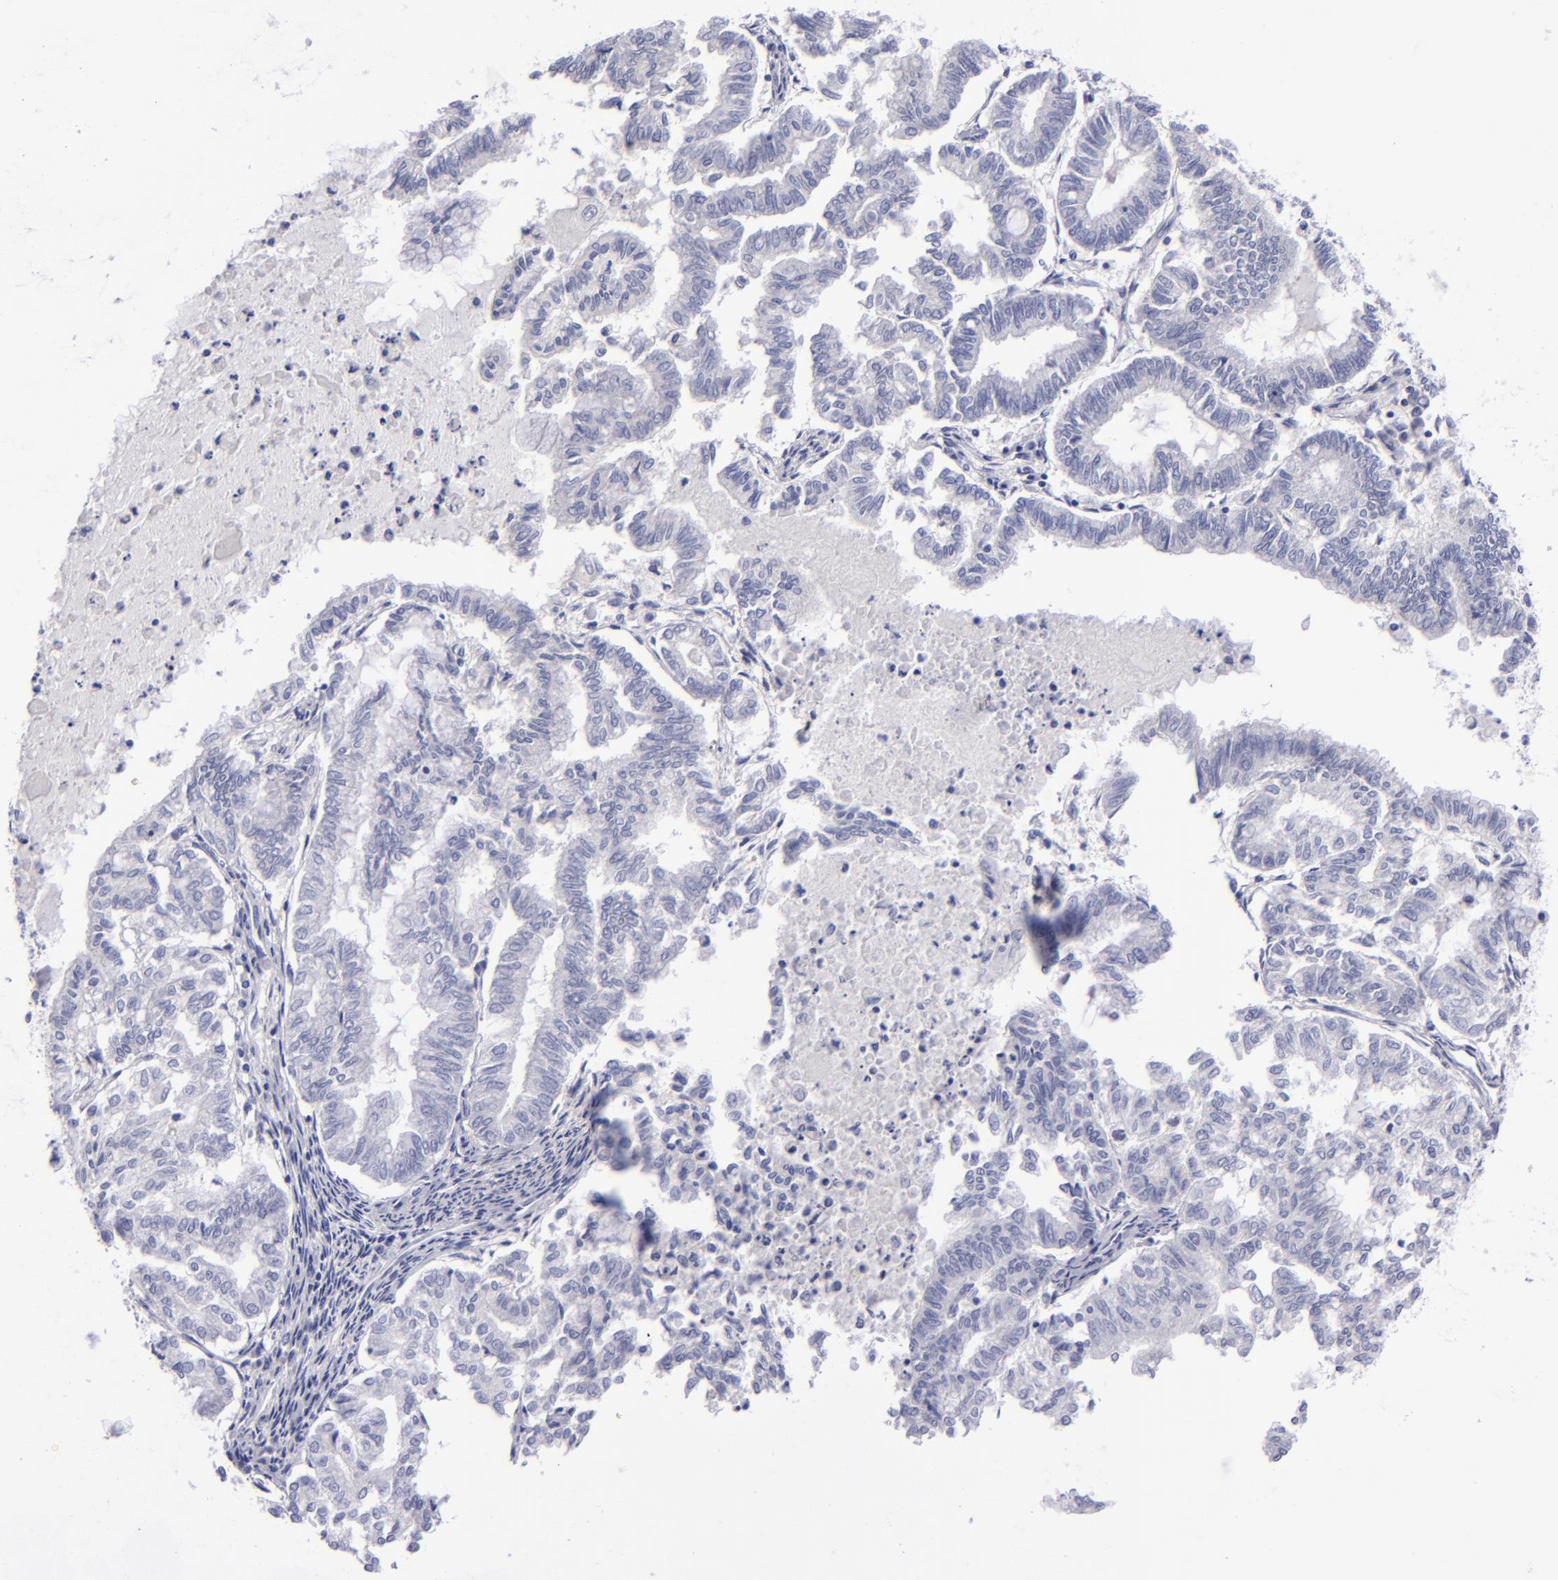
{"staining": {"intensity": "negative", "quantity": "none", "location": "none"}, "tissue": "endometrial cancer", "cell_type": "Tumor cells", "image_type": "cancer", "snomed": [{"axis": "morphology", "description": "Adenocarcinoma, NOS"}, {"axis": "topography", "description": "Endometrium"}], "caption": "Protein analysis of endometrial cancer (adenocarcinoma) exhibits no significant expression in tumor cells.", "gene": "CD22", "patient": {"sex": "female", "age": 79}}